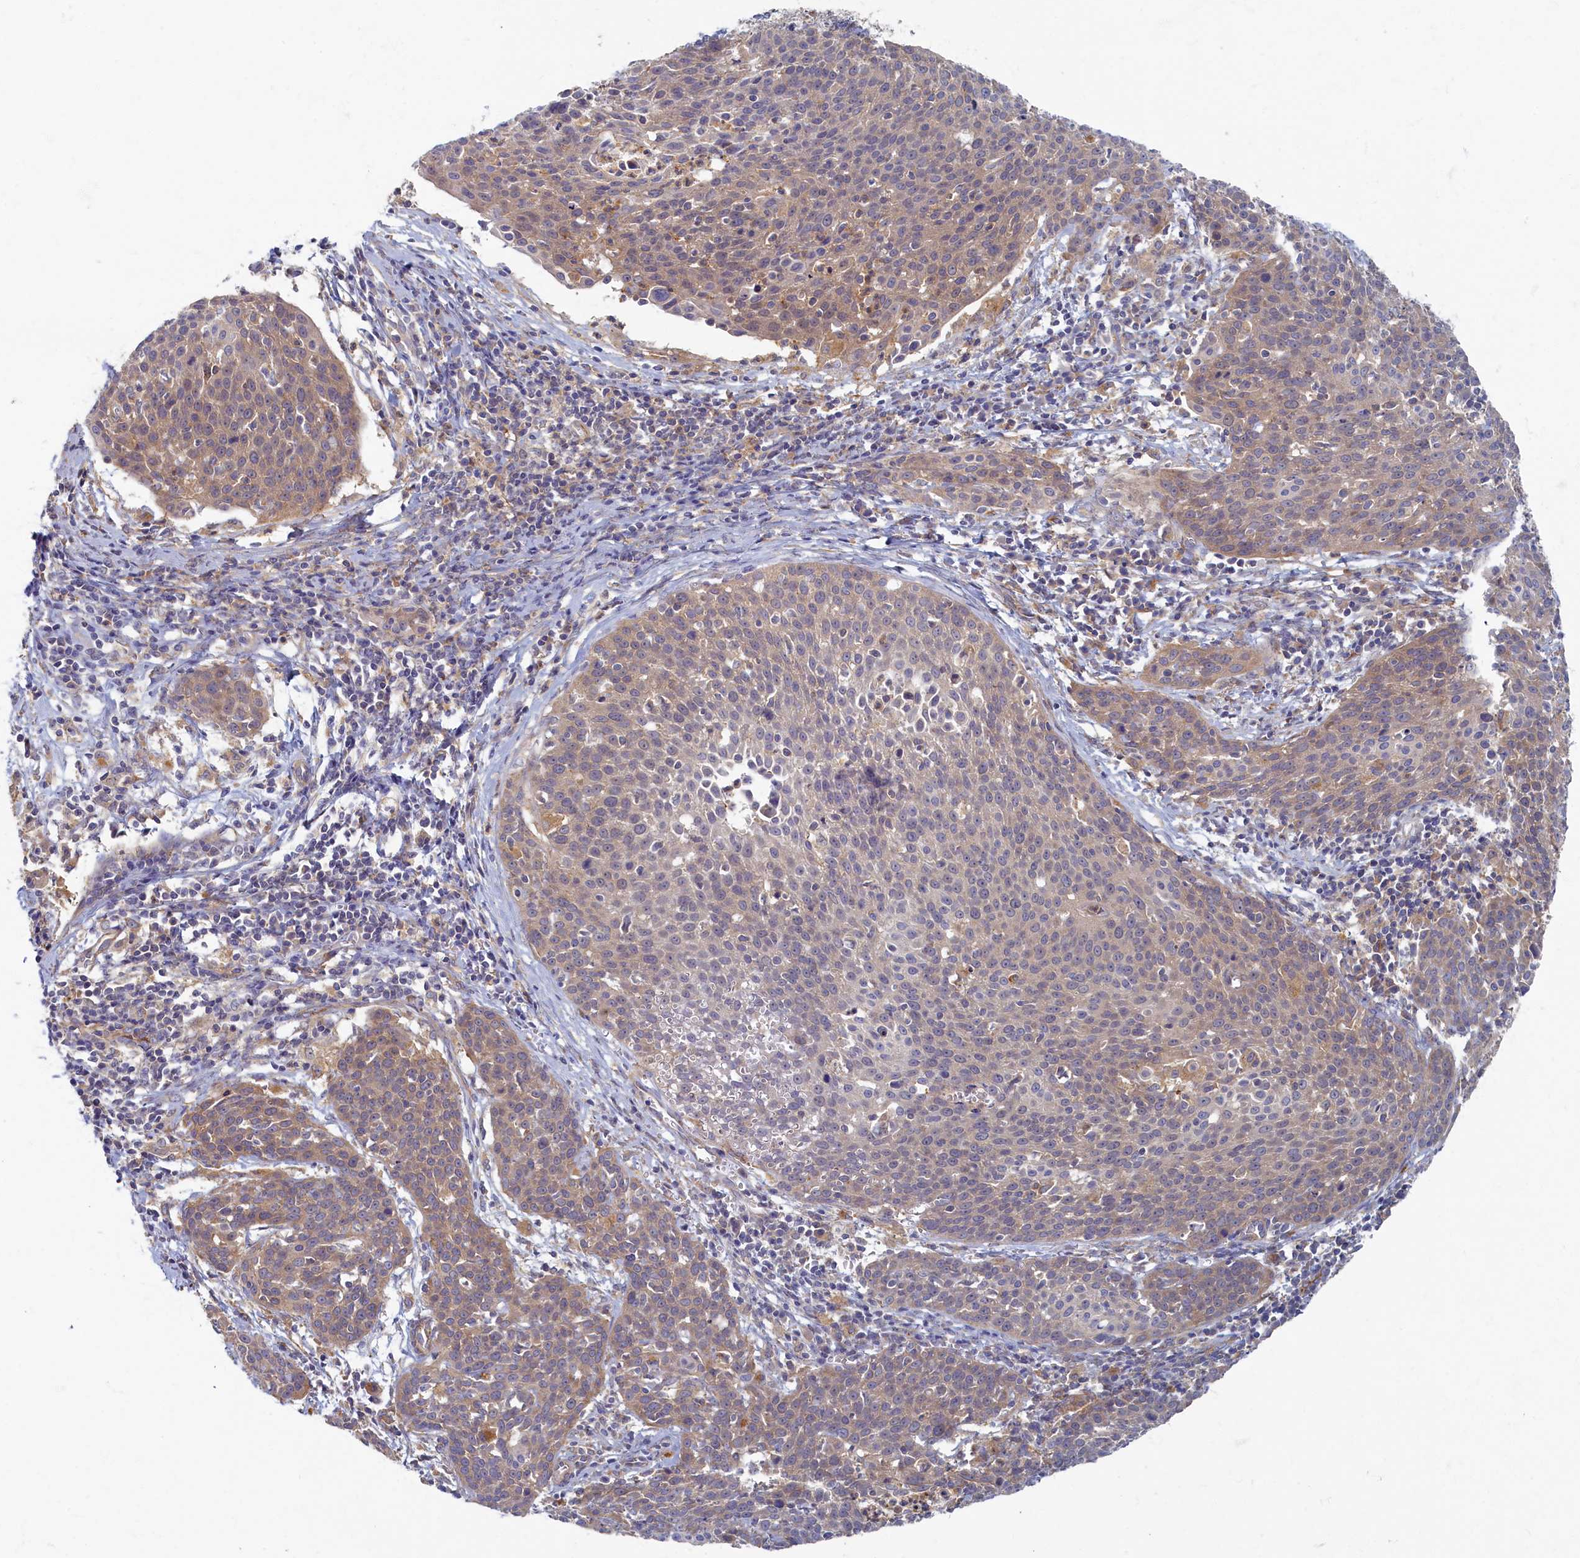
{"staining": {"intensity": "weak", "quantity": "<25%", "location": "cytoplasmic/membranous"}, "tissue": "cervical cancer", "cell_type": "Tumor cells", "image_type": "cancer", "snomed": [{"axis": "morphology", "description": "Squamous cell carcinoma, NOS"}, {"axis": "topography", "description": "Cervix"}], "caption": "The IHC micrograph has no significant staining in tumor cells of cervical cancer (squamous cell carcinoma) tissue.", "gene": "PSMG2", "patient": {"sex": "female", "age": 38}}